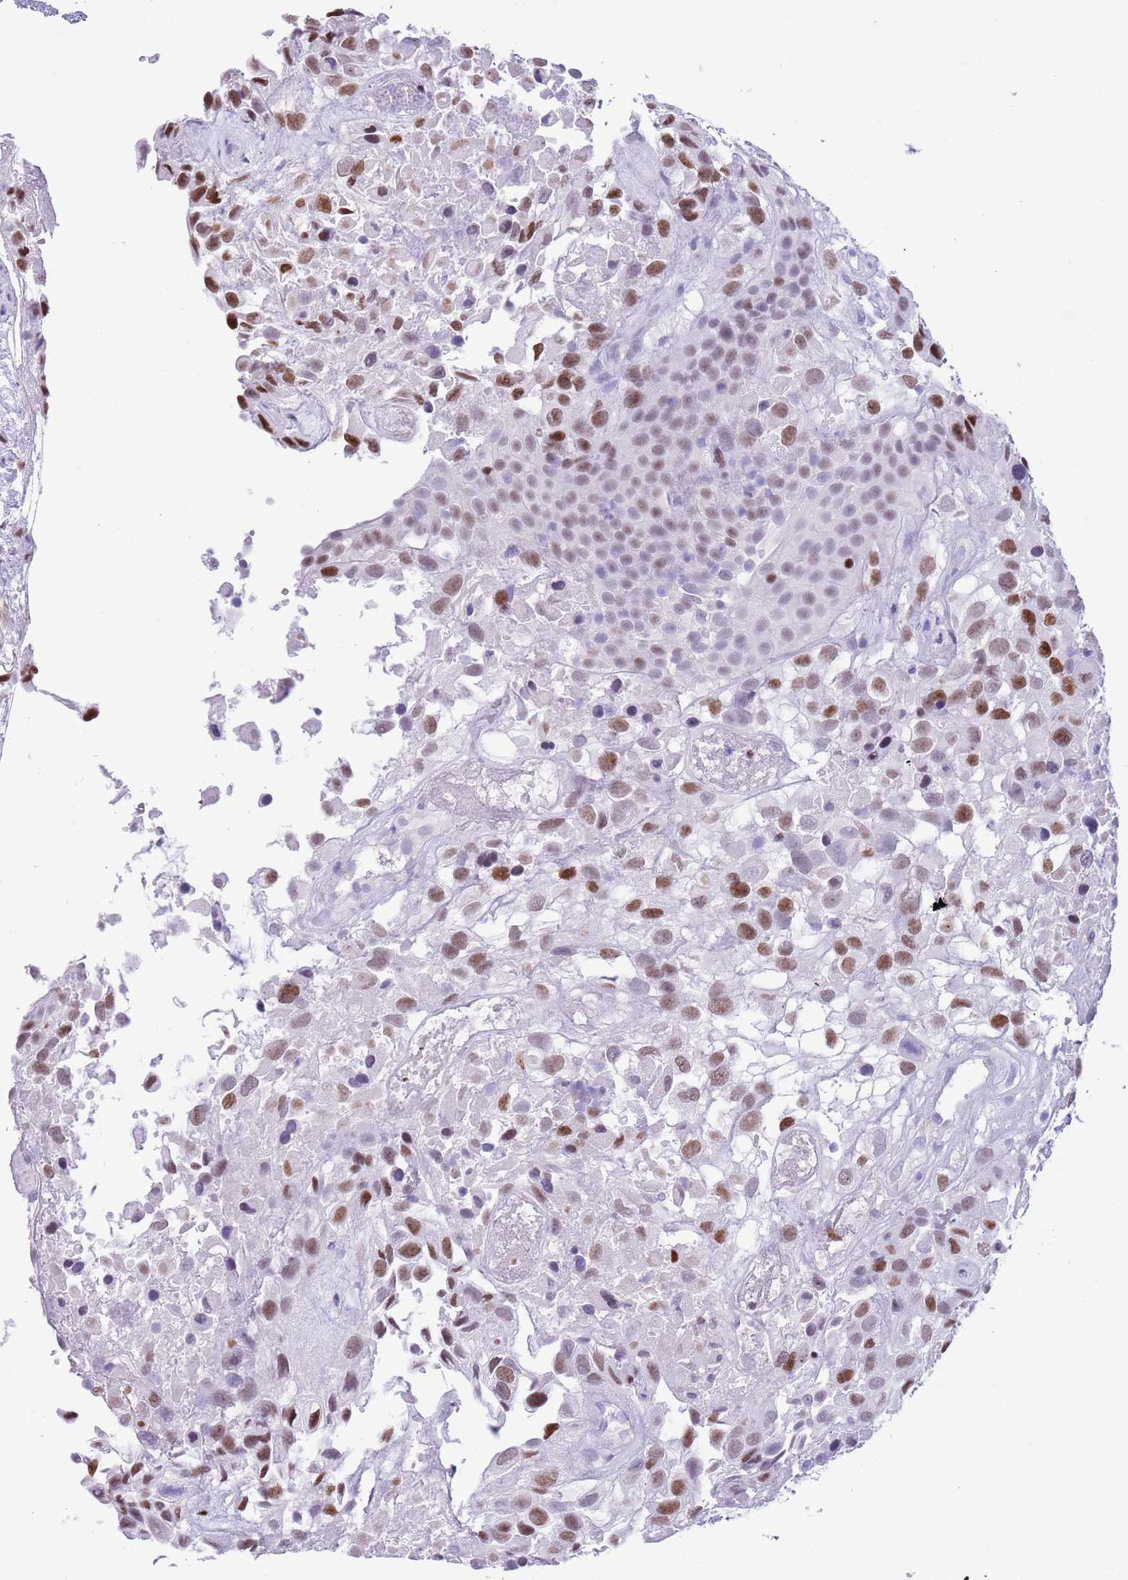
{"staining": {"intensity": "moderate", "quantity": ">75%", "location": "nuclear"}, "tissue": "urothelial cancer", "cell_type": "Tumor cells", "image_type": "cancer", "snomed": [{"axis": "morphology", "description": "Urothelial carcinoma, High grade"}, {"axis": "topography", "description": "Urinary bladder"}], "caption": "Immunohistochemistry (IHC) of high-grade urothelial carcinoma demonstrates medium levels of moderate nuclear staining in about >75% of tumor cells. (Stains: DAB (3,3'-diaminobenzidine) in brown, nuclei in blue, Microscopy: brightfield microscopy at high magnification).", "gene": "BCL11B", "patient": {"sex": "male", "age": 56}}